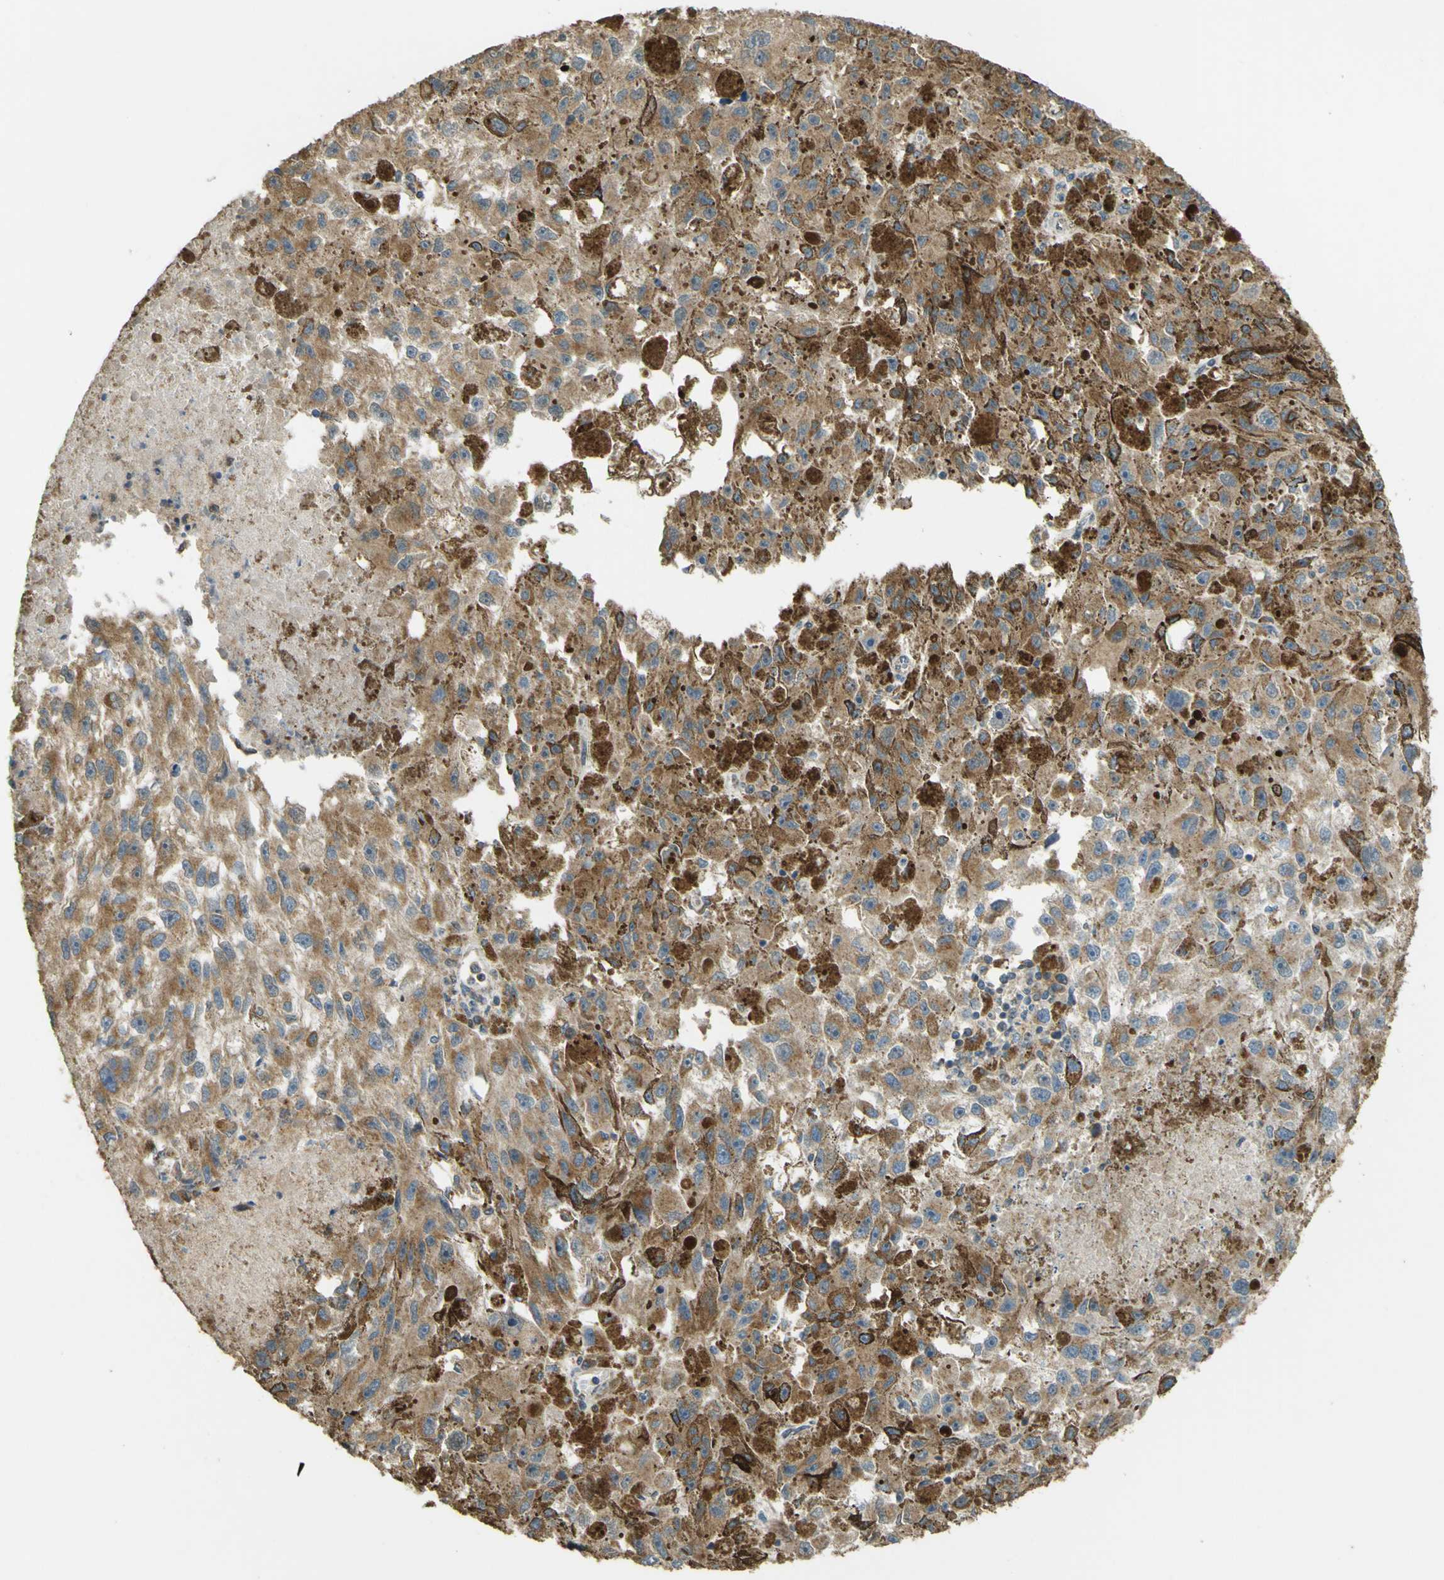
{"staining": {"intensity": "moderate", "quantity": ">75%", "location": "cytoplasmic/membranous"}, "tissue": "melanoma", "cell_type": "Tumor cells", "image_type": "cancer", "snomed": [{"axis": "morphology", "description": "Malignant melanoma, NOS"}, {"axis": "topography", "description": "Skin"}], "caption": "Human melanoma stained for a protein (brown) reveals moderate cytoplasmic/membranous positive staining in about >75% of tumor cells.", "gene": "GOLGA1", "patient": {"sex": "female", "age": 104}}